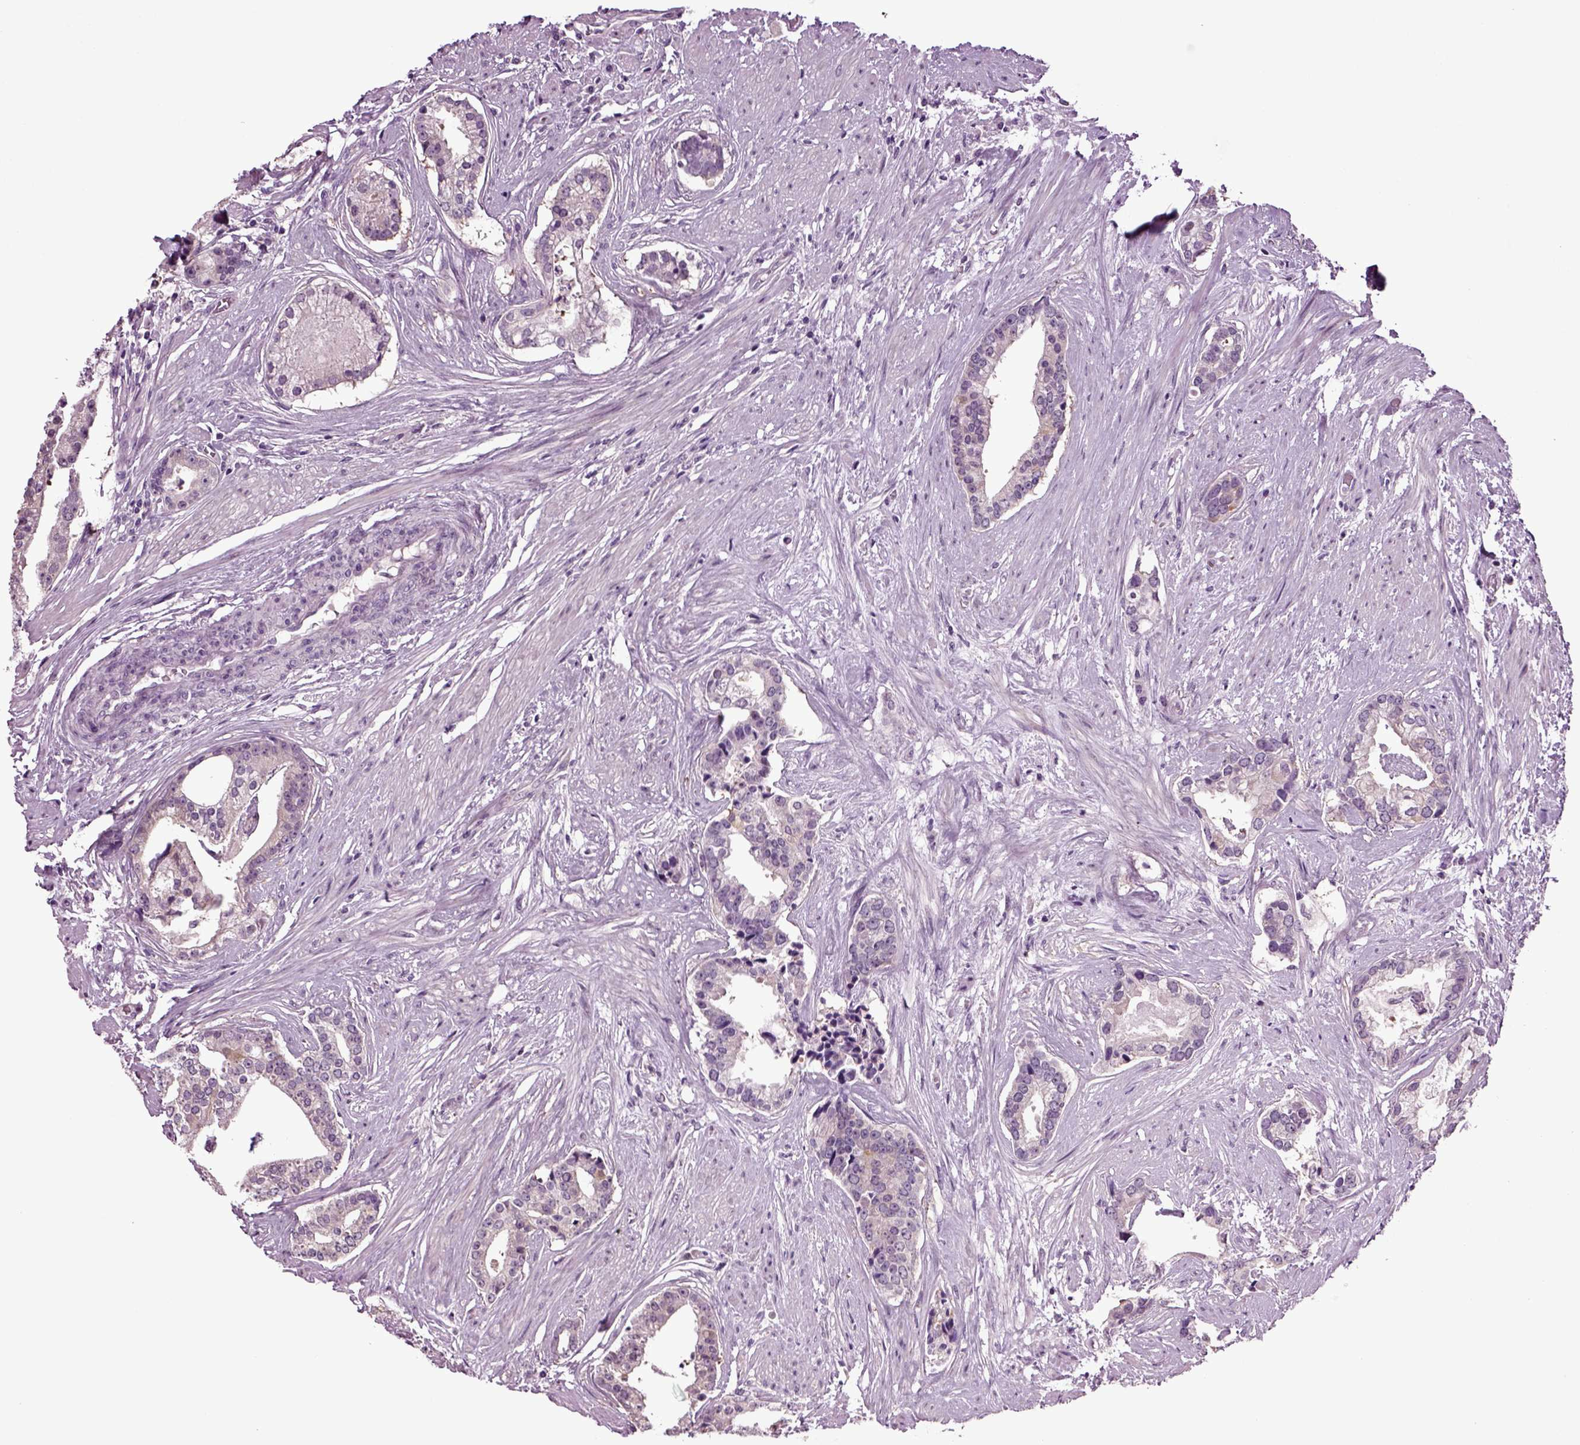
{"staining": {"intensity": "negative", "quantity": "none", "location": "none"}, "tissue": "prostate cancer", "cell_type": "Tumor cells", "image_type": "cancer", "snomed": [{"axis": "morphology", "description": "Adenocarcinoma, NOS"}, {"axis": "topography", "description": "Prostate and seminal vesicle, NOS"}, {"axis": "topography", "description": "Prostate"}], "caption": "Prostate cancer was stained to show a protein in brown. There is no significant expression in tumor cells.", "gene": "PLCH2", "patient": {"sex": "male", "age": 44}}